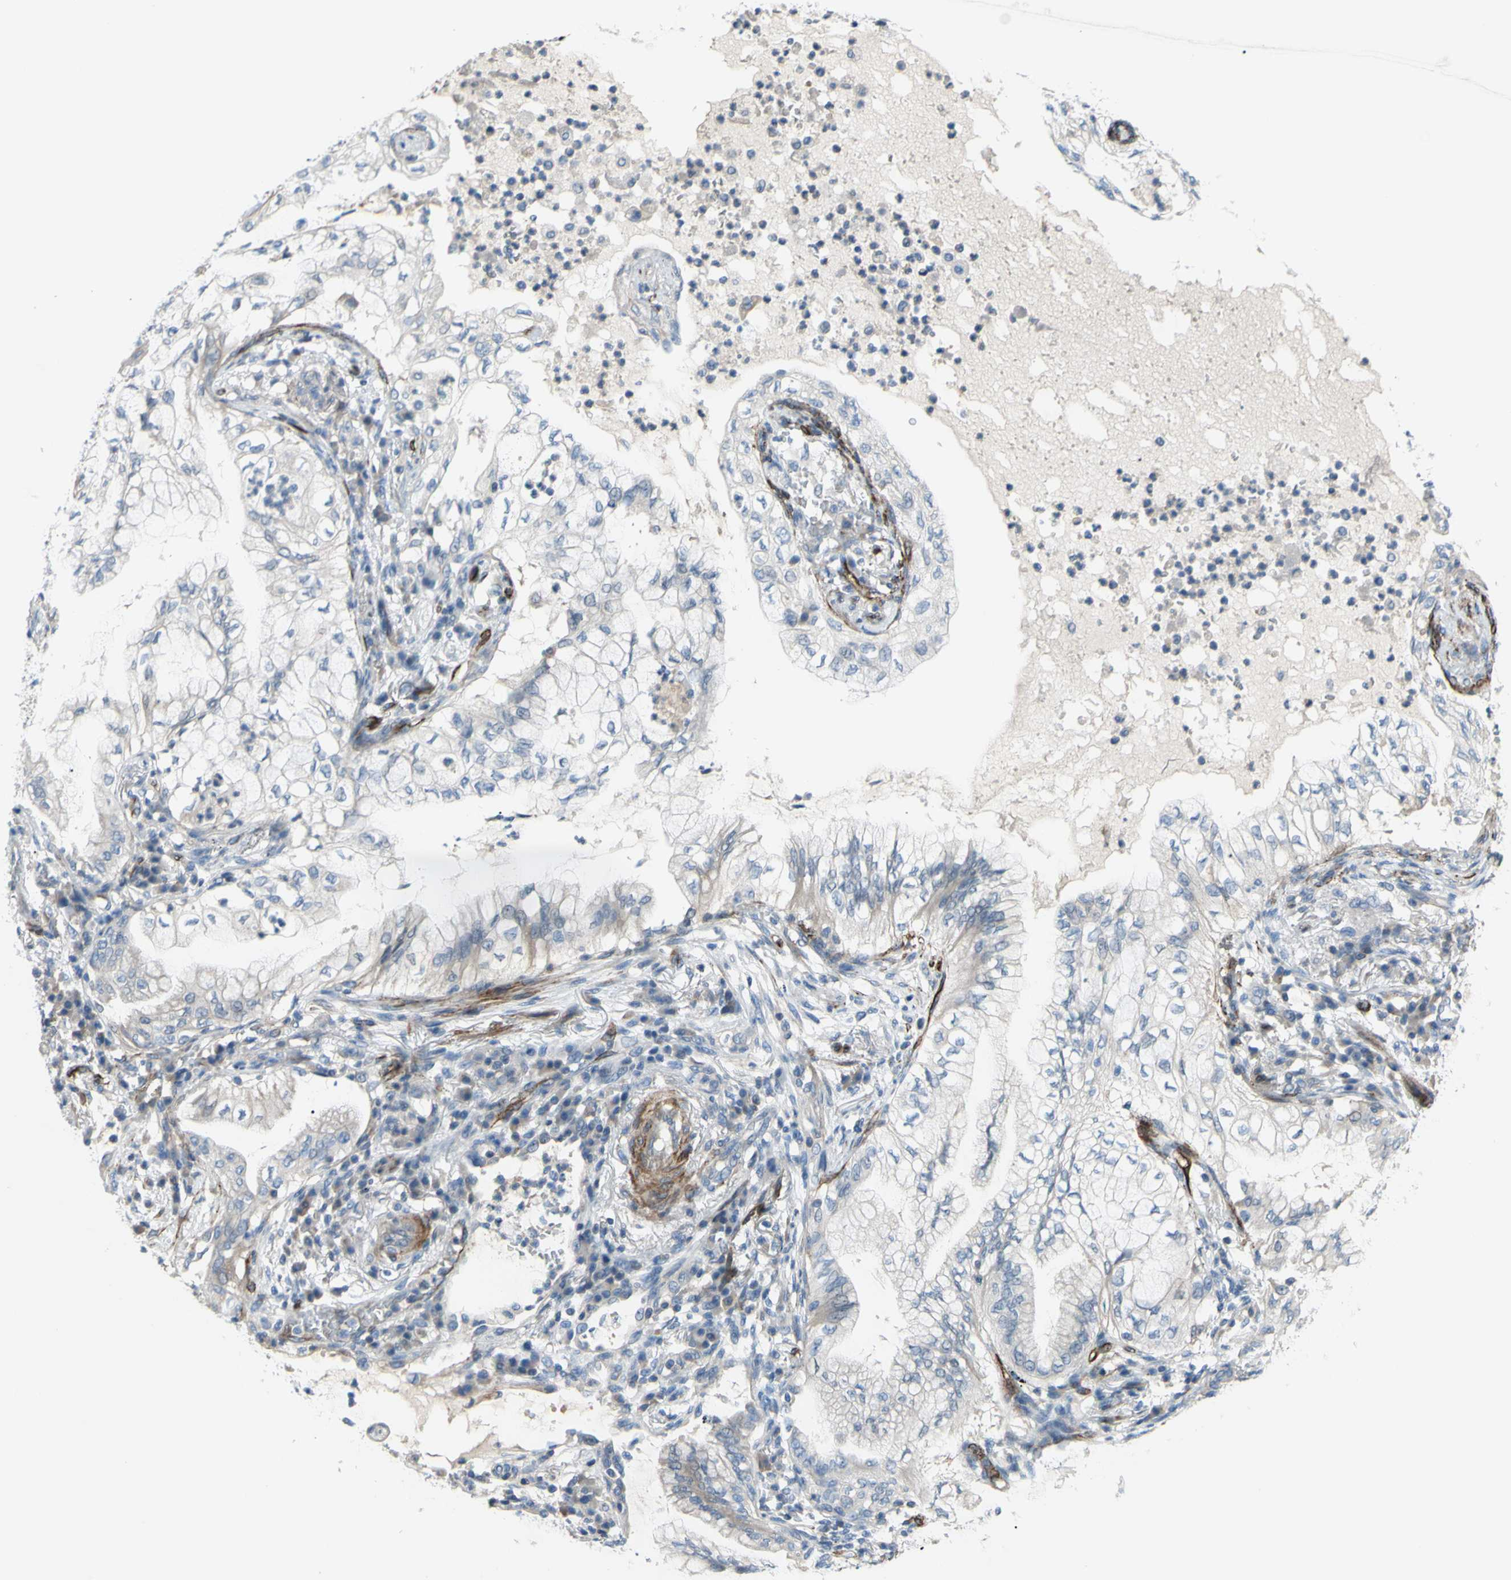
{"staining": {"intensity": "negative", "quantity": "none", "location": "none"}, "tissue": "lung cancer", "cell_type": "Tumor cells", "image_type": "cancer", "snomed": [{"axis": "morphology", "description": "Adenocarcinoma, NOS"}, {"axis": "topography", "description": "Lung"}], "caption": "This is an immunohistochemistry (IHC) image of lung cancer (adenocarcinoma). There is no staining in tumor cells.", "gene": "PRRG2", "patient": {"sex": "female", "age": 70}}